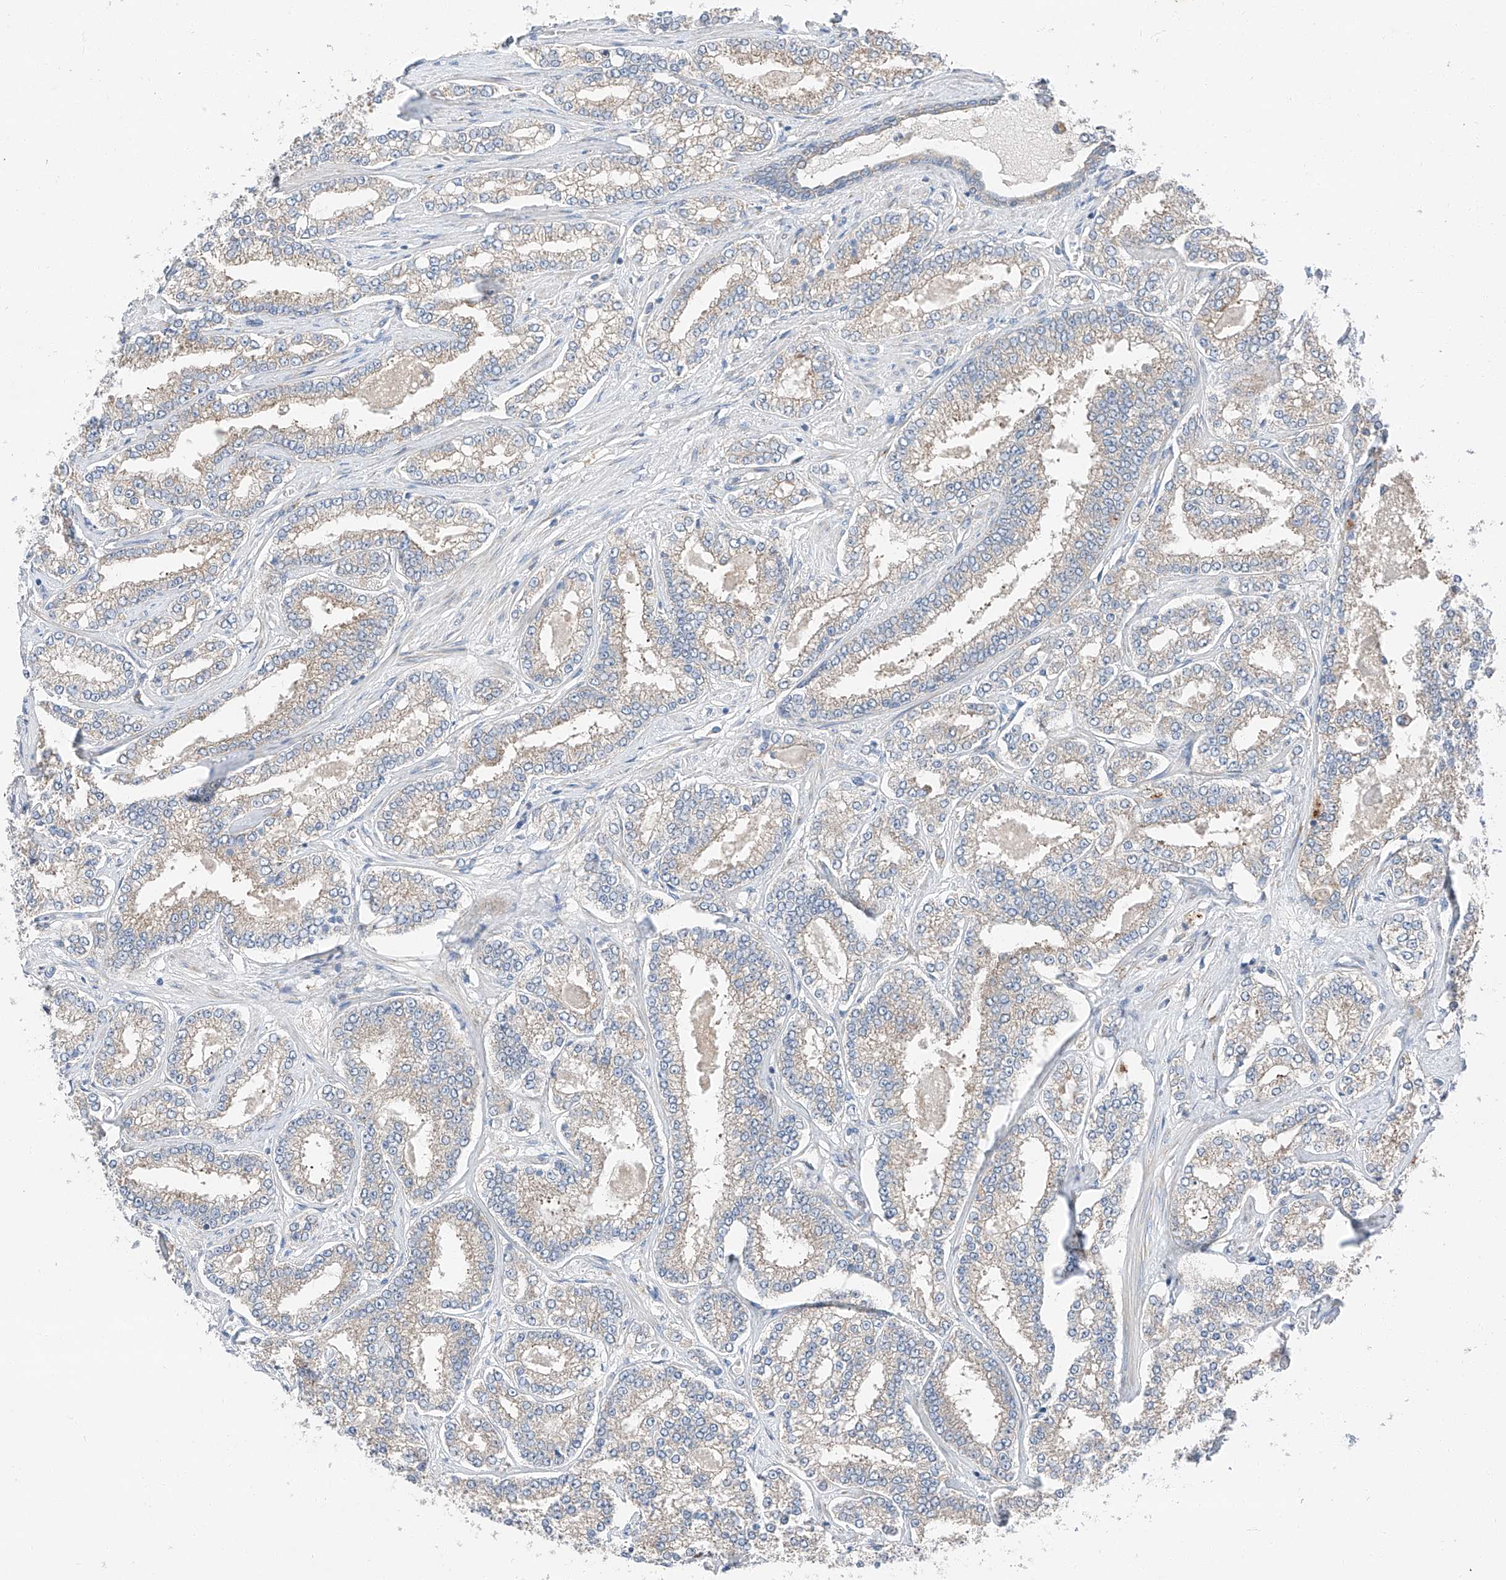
{"staining": {"intensity": "negative", "quantity": "none", "location": "none"}, "tissue": "prostate cancer", "cell_type": "Tumor cells", "image_type": "cancer", "snomed": [{"axis": "morphology", "description": "Normal tissue, NOS"}, {"axis": "morphology", "description": "Adenocarcinoma, High grade"}, {"axis": "topography", "description": "Prostate"}], "caption": "A high-resolution image shows IHC staining of prostate adenocarcinoma (high-grade), which demonstrates no significant staining in tumor cells.", "gene": "ZC3H15", "patient": {"sex": "male", "age": 83}}